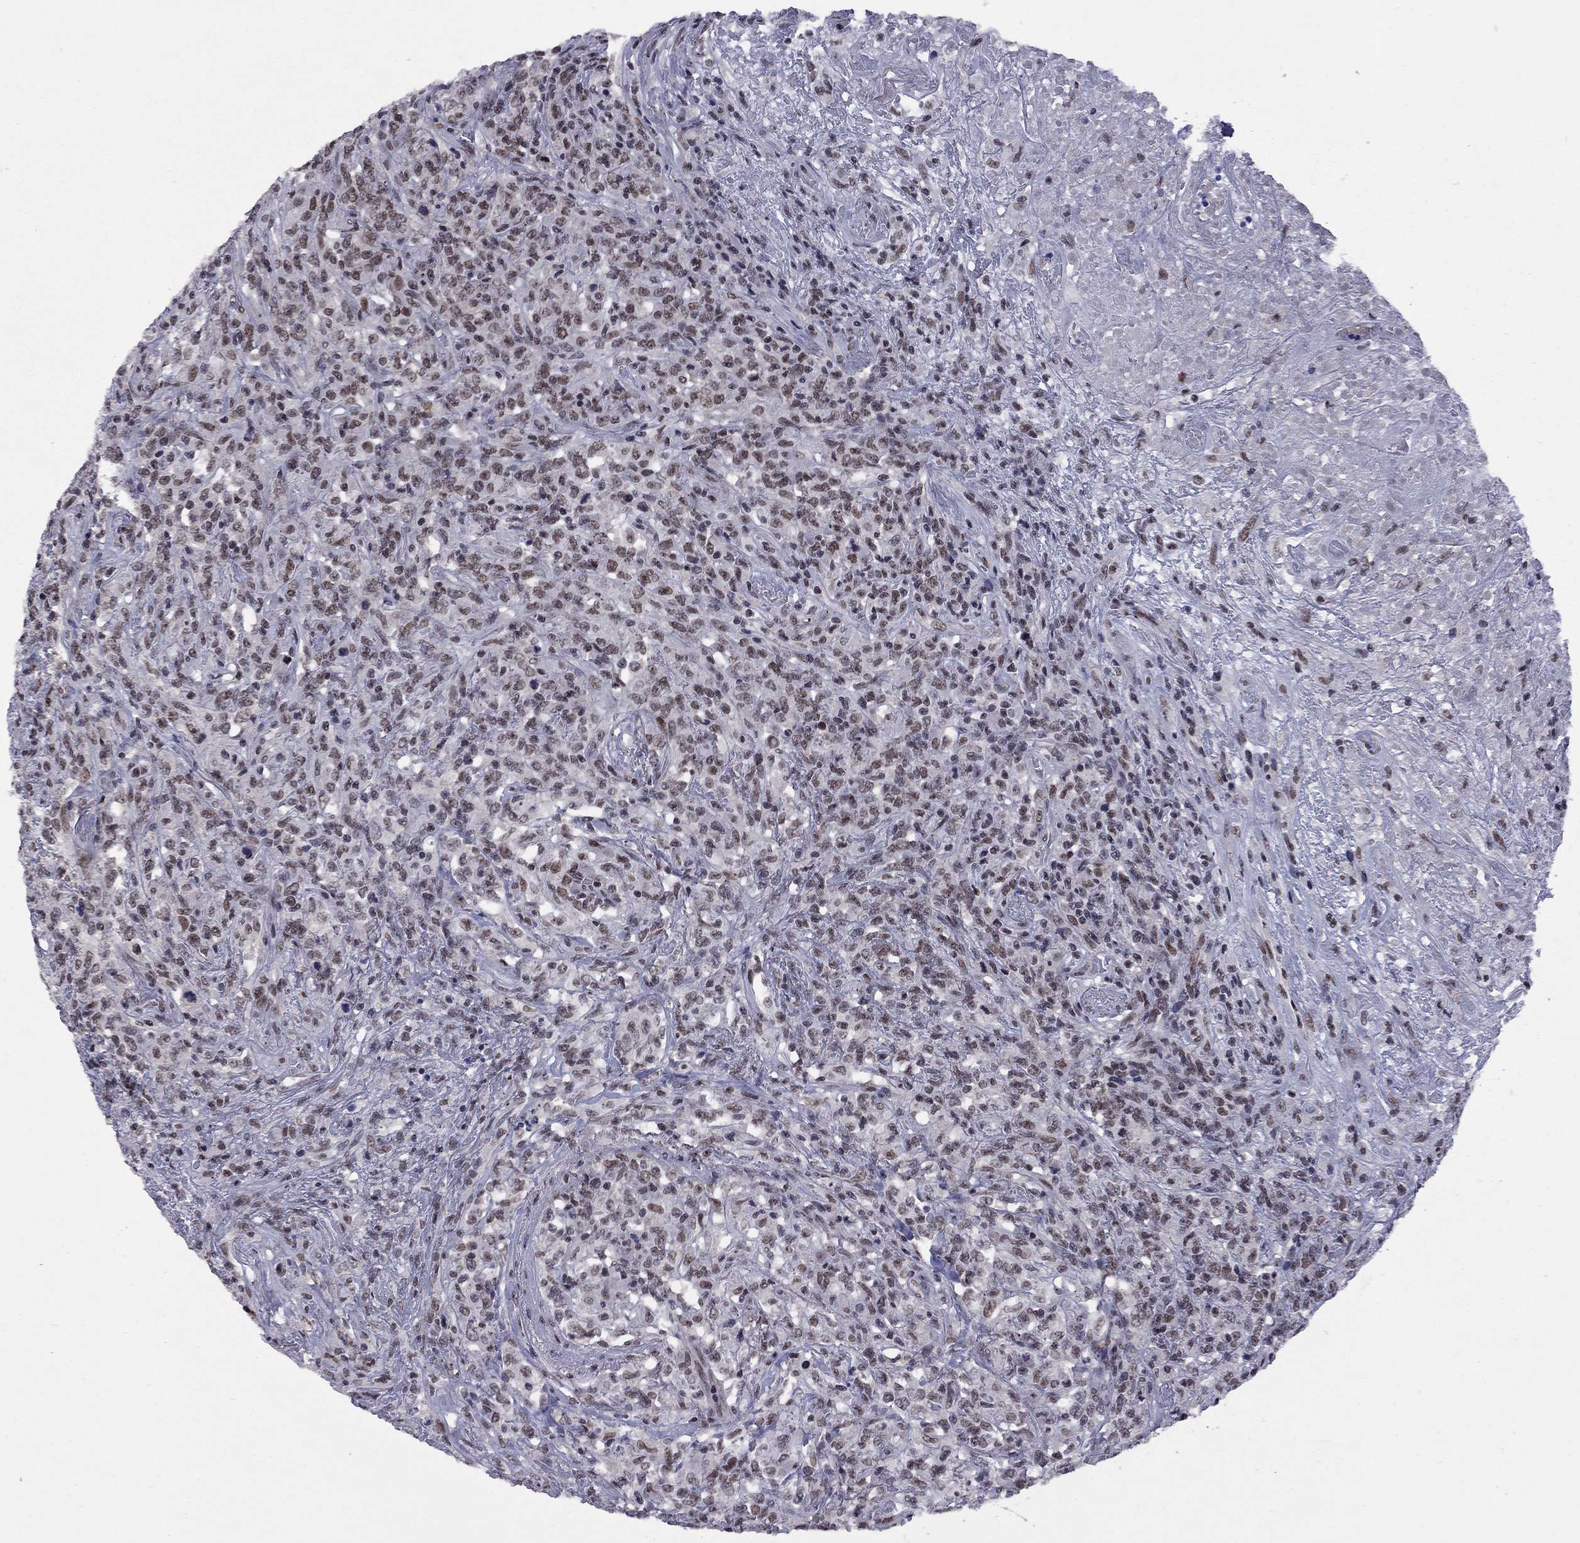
{"staining": {"intensity": "weak", "quantity": ">75%", "location": "nuclear"}, "tissue": "lymphoma", "cell_type": "Tumor cells", "image_type": "cancer", "snomed": [{"axis": "morphology", "description": "Malignant lymphoma, non-Hodgkin's type, High grade"}, {"axis": "topography", "description": "Lung"}], "caption": "Immunohistochemical staining of human lymphoma demonstrates low levels of weak nuclear positivity in about >75% of tumor cells.", "gene": "TAF9", "patient": {"sex": "male", "age": 79}}